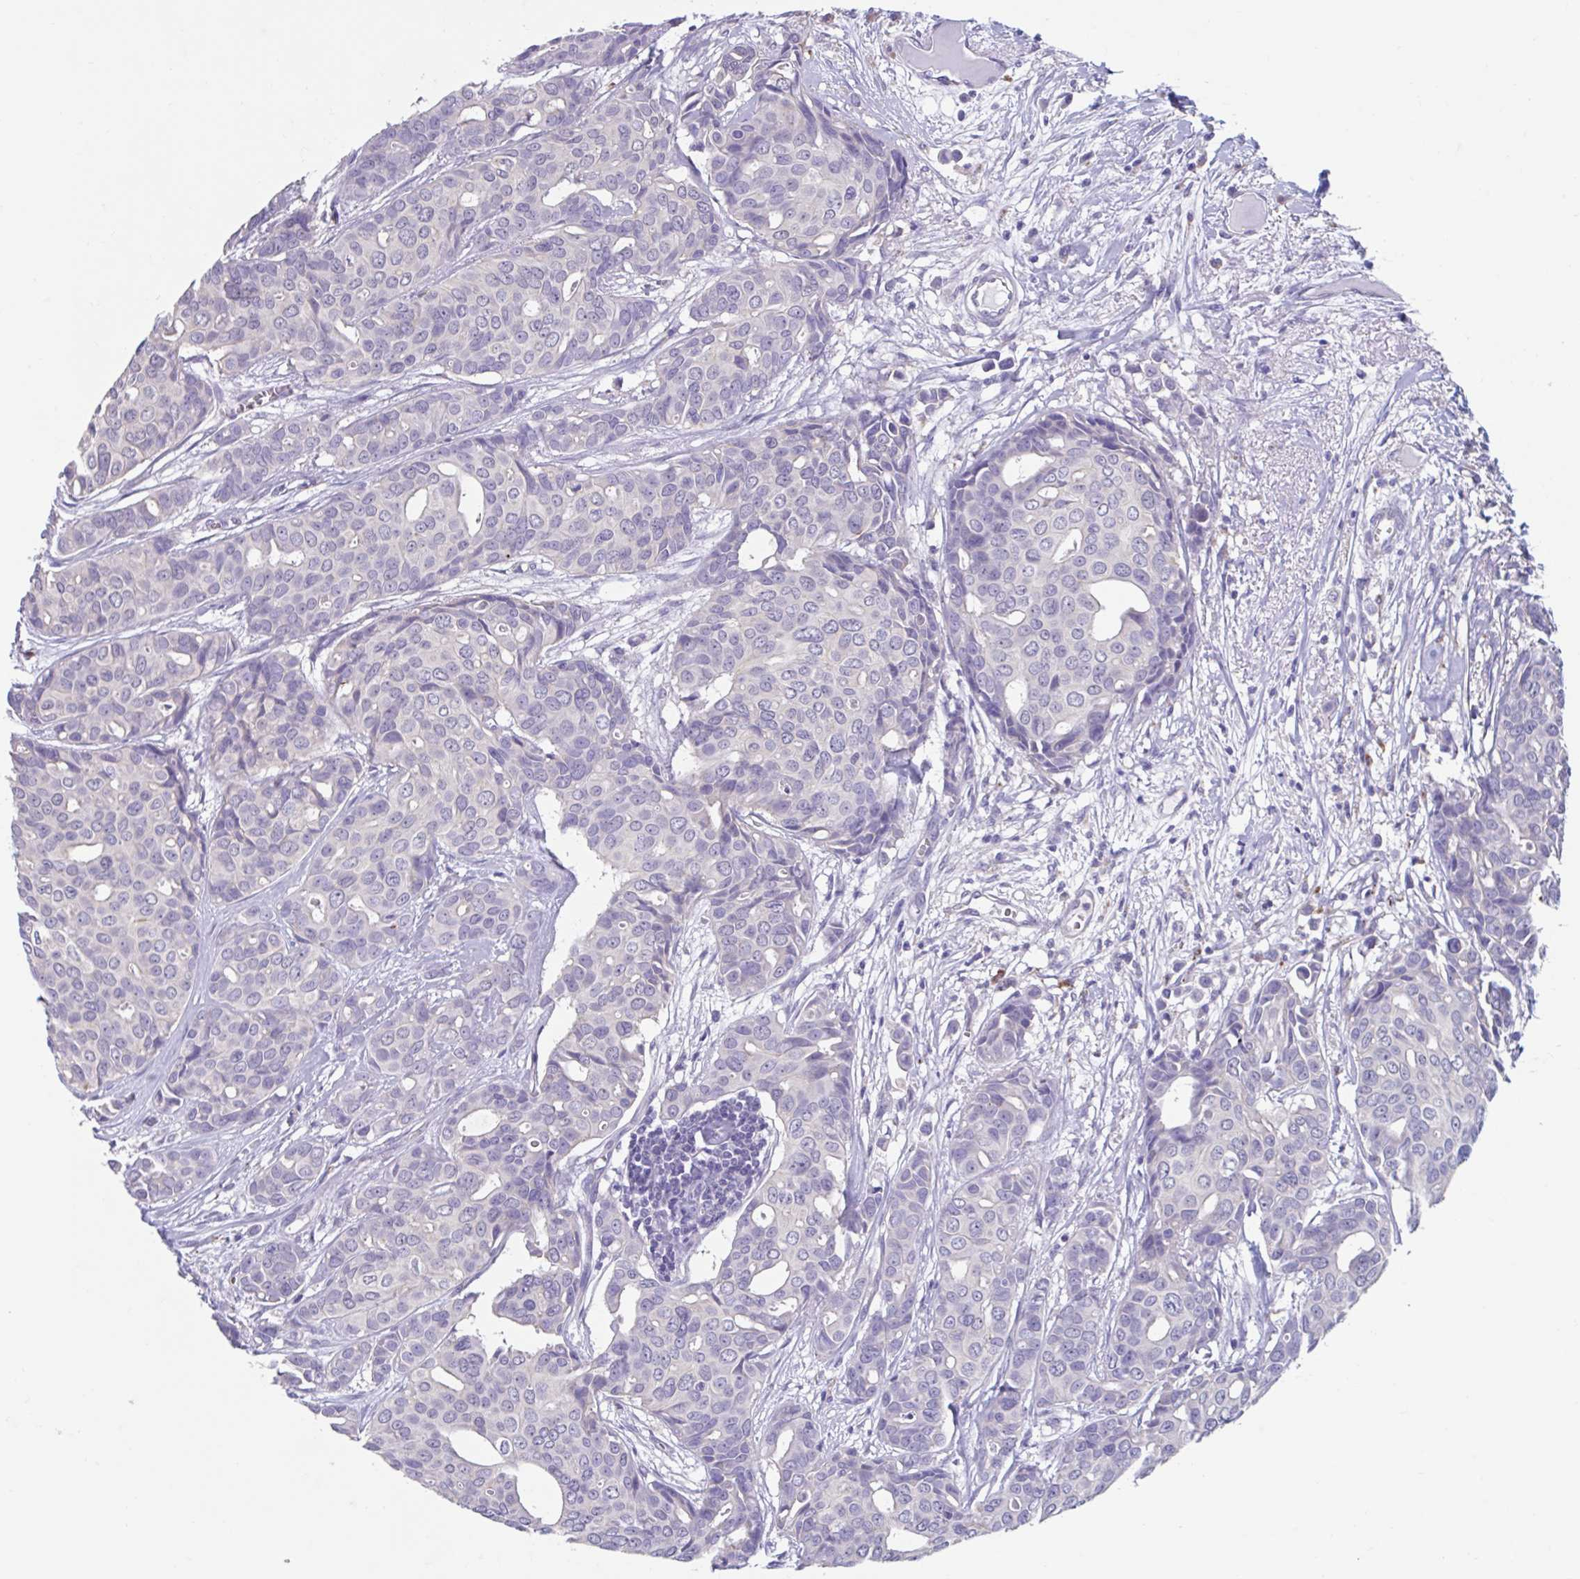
{"staining": {"intensity": "negative", "quantity": "none", "location": "none"}, "tissue": "breast cancer", "cell_type": "Tumor cells", "image_type": "cancer", "snomed": [{"axis": "morphology", "description": "Duct carcinoma"}, {"axis": "topography", "description": "Breast"}], "caption": "The image demonstrates no significant staining in tumor cells of breast infiltrating ductal carcinoma.", "gene": "GPR162", "patient": {"sex": "female", "age": 54}}